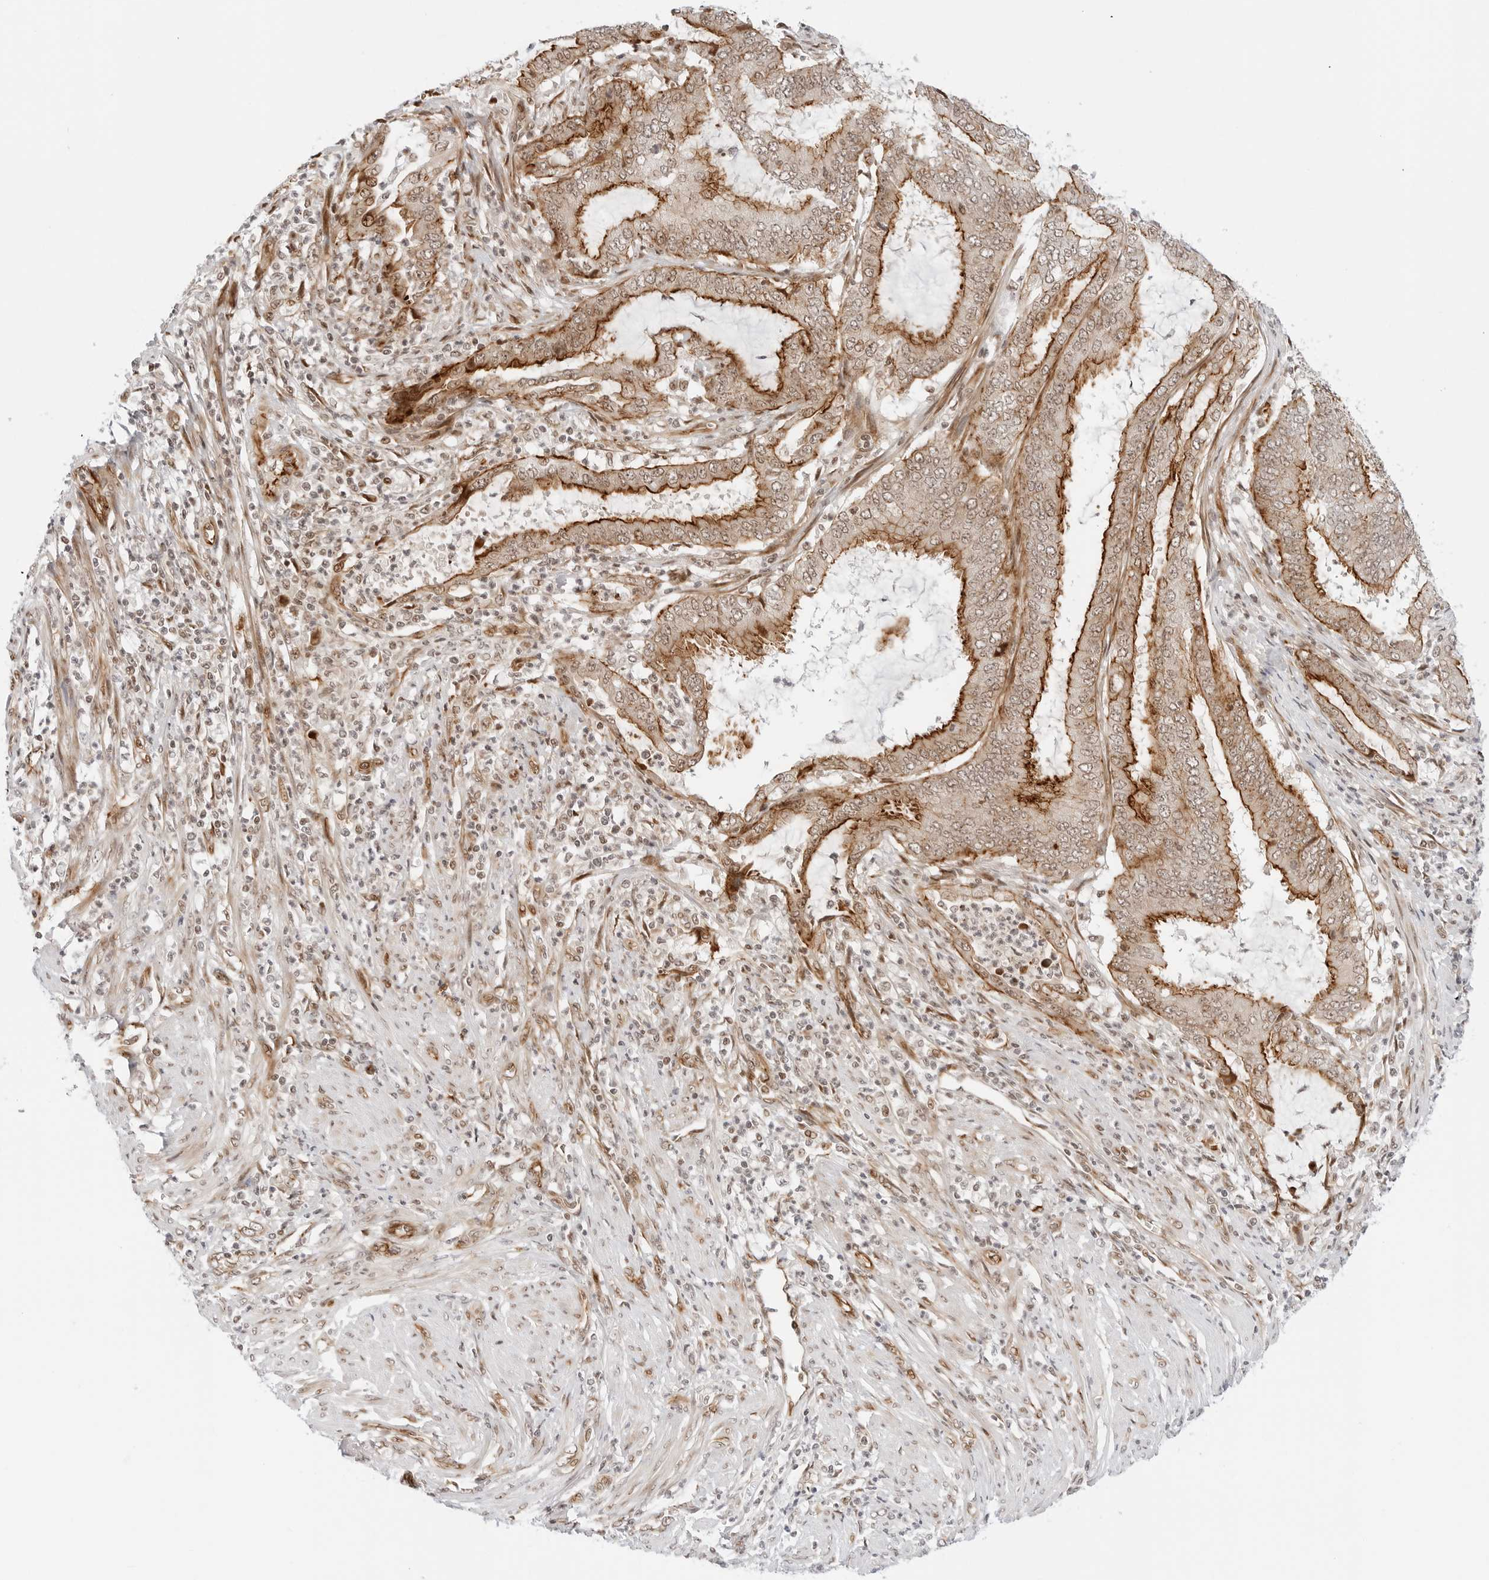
{"staining": {"intensity": "moderate", "quantity": ">75%", "location": "cytoplasmic/membranous,nuclear"}, "tissue": "endometrial cancer", "cell_type": "Tumor cells", "image_type": "cancer", "snomed": [{"axis": "morphology", "description": "Adenocarcinoma, NOS"}, {"axis": "topography", "description": "Endometrium"}], "caption": "The immunohistochemical stain highlights moderate cytoplasmic/membranous and nuclear positivity in tumor cells of endometrial cancer tissue. The staining is performed using DAB brown chromogen to label protein expression. The nuclei are counter-stained blue using hematoxylin.", "gene": "ZNF613", "patient": {"sex": "female", "age": 51}}